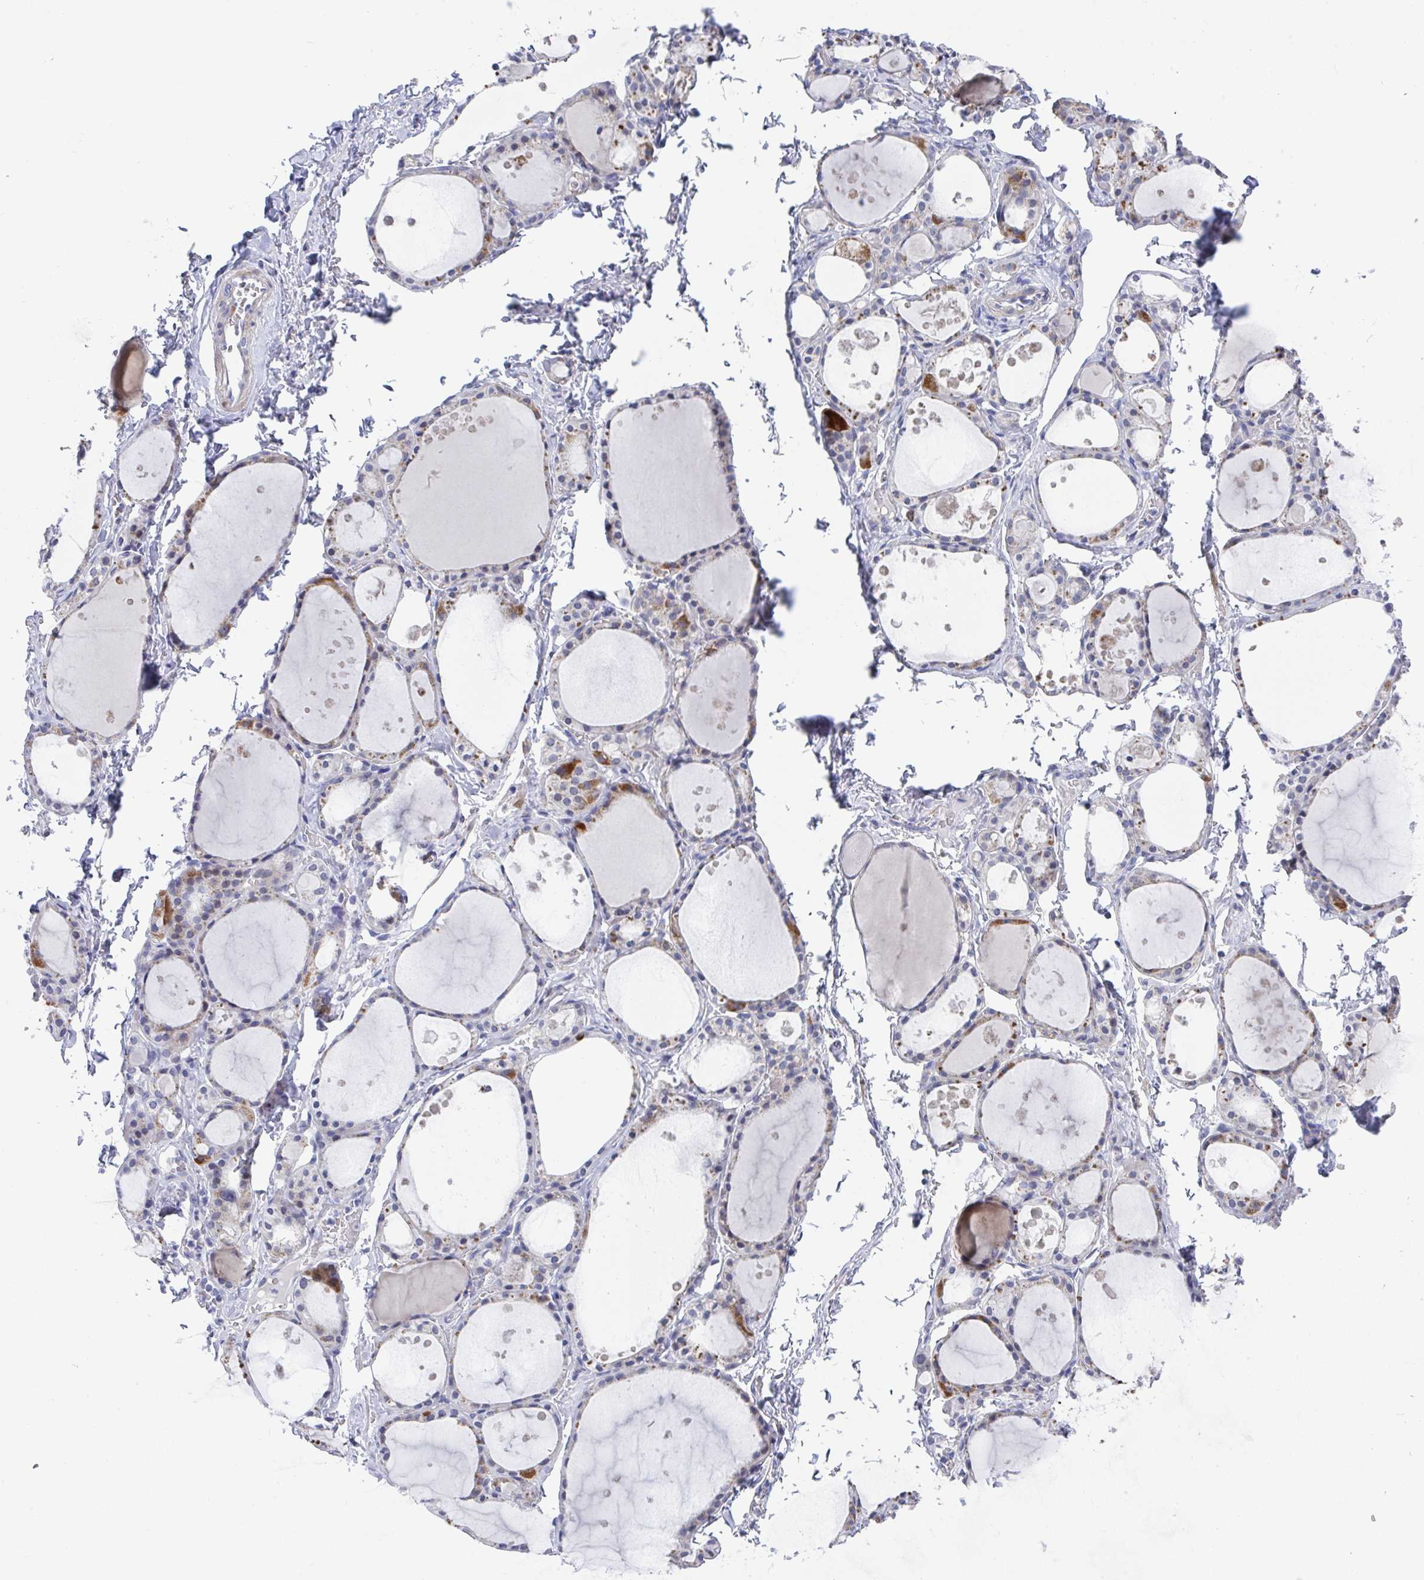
{"staining": {"intensity": "moderate", "quantity": "<25%", "location": "cytoplasmic/membranous"}, "tissue": "thyroid gland", "cell_type": "Glandular cells", "image_type": "normal", "snomed": [{"axis": "morphology", "description": "Normal tissue, NOS"}, {"axis": "topography", "description": "Thyroid gland"}], "caption": "This image displays immunohistochemistry (IHC) staining of normal thyroid gland, with low moderate cytoplasmic/membranous staining in about <25% of glandular cells.", "gene": "ATP5F1C", "patient": {"sex": "male", "age": 68}}